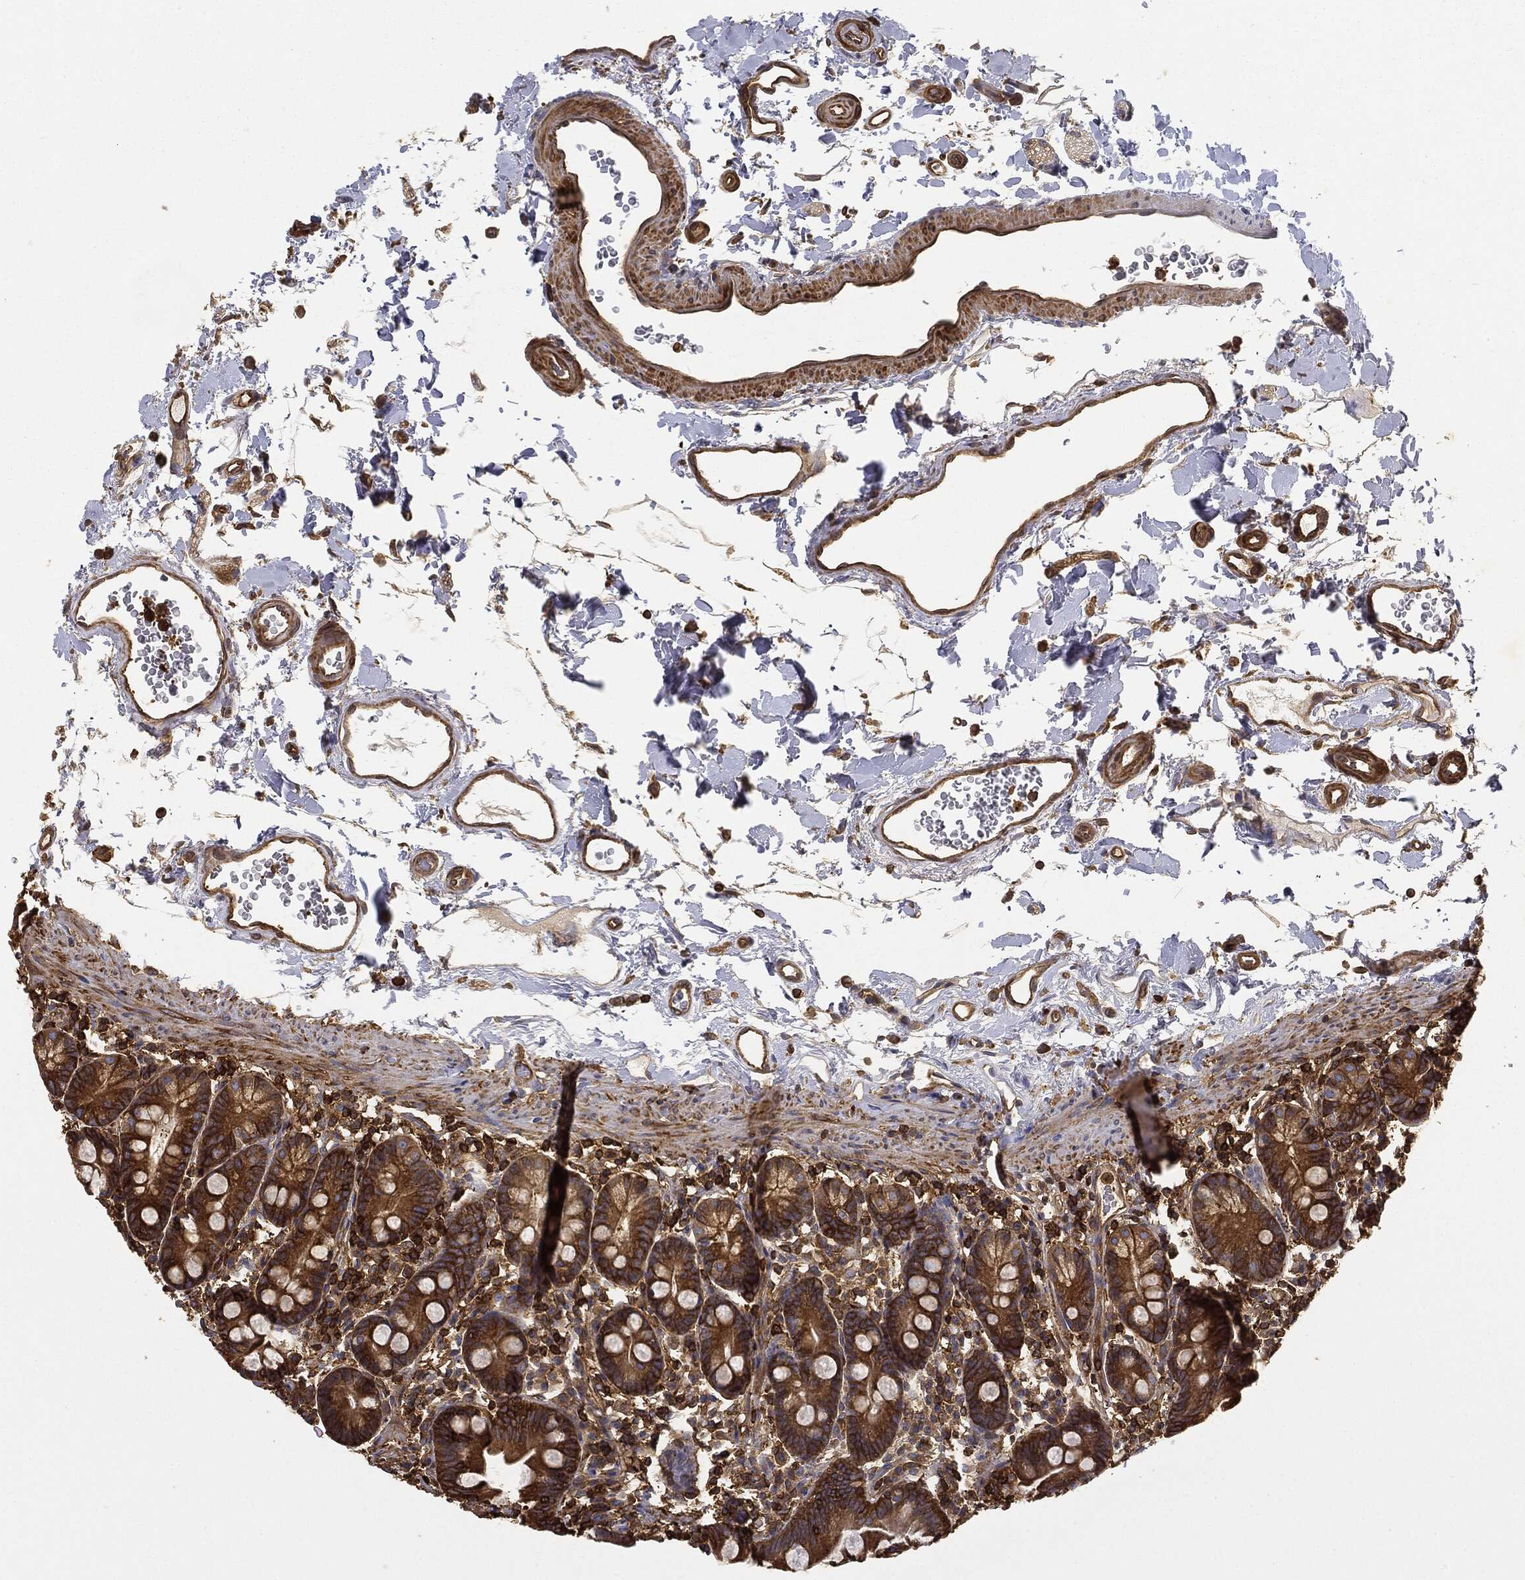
{"staining": {"intensity": "strong", "quantity": ">75%", "location": "cytoplasmic/membranous"}, "tissue": "small intestine", "cell_type": "Glandular cells", "image_type": "normal", "snomed": [{"axis": "morphology", "description": "Normal tissue, NOS"}, {"axis": "topography", "description": "Small intestine"}], "caption": "Glandular cells exhibit strong cytoplasmic/membranous staining in about >75% of cells in benign small intestine. (DAB (3,3'-diaminobenzidine) IHC with brightfield microscopy, high magnification).", "gene": "WDR1", "patient": {"sex": "female", "age": 44}}